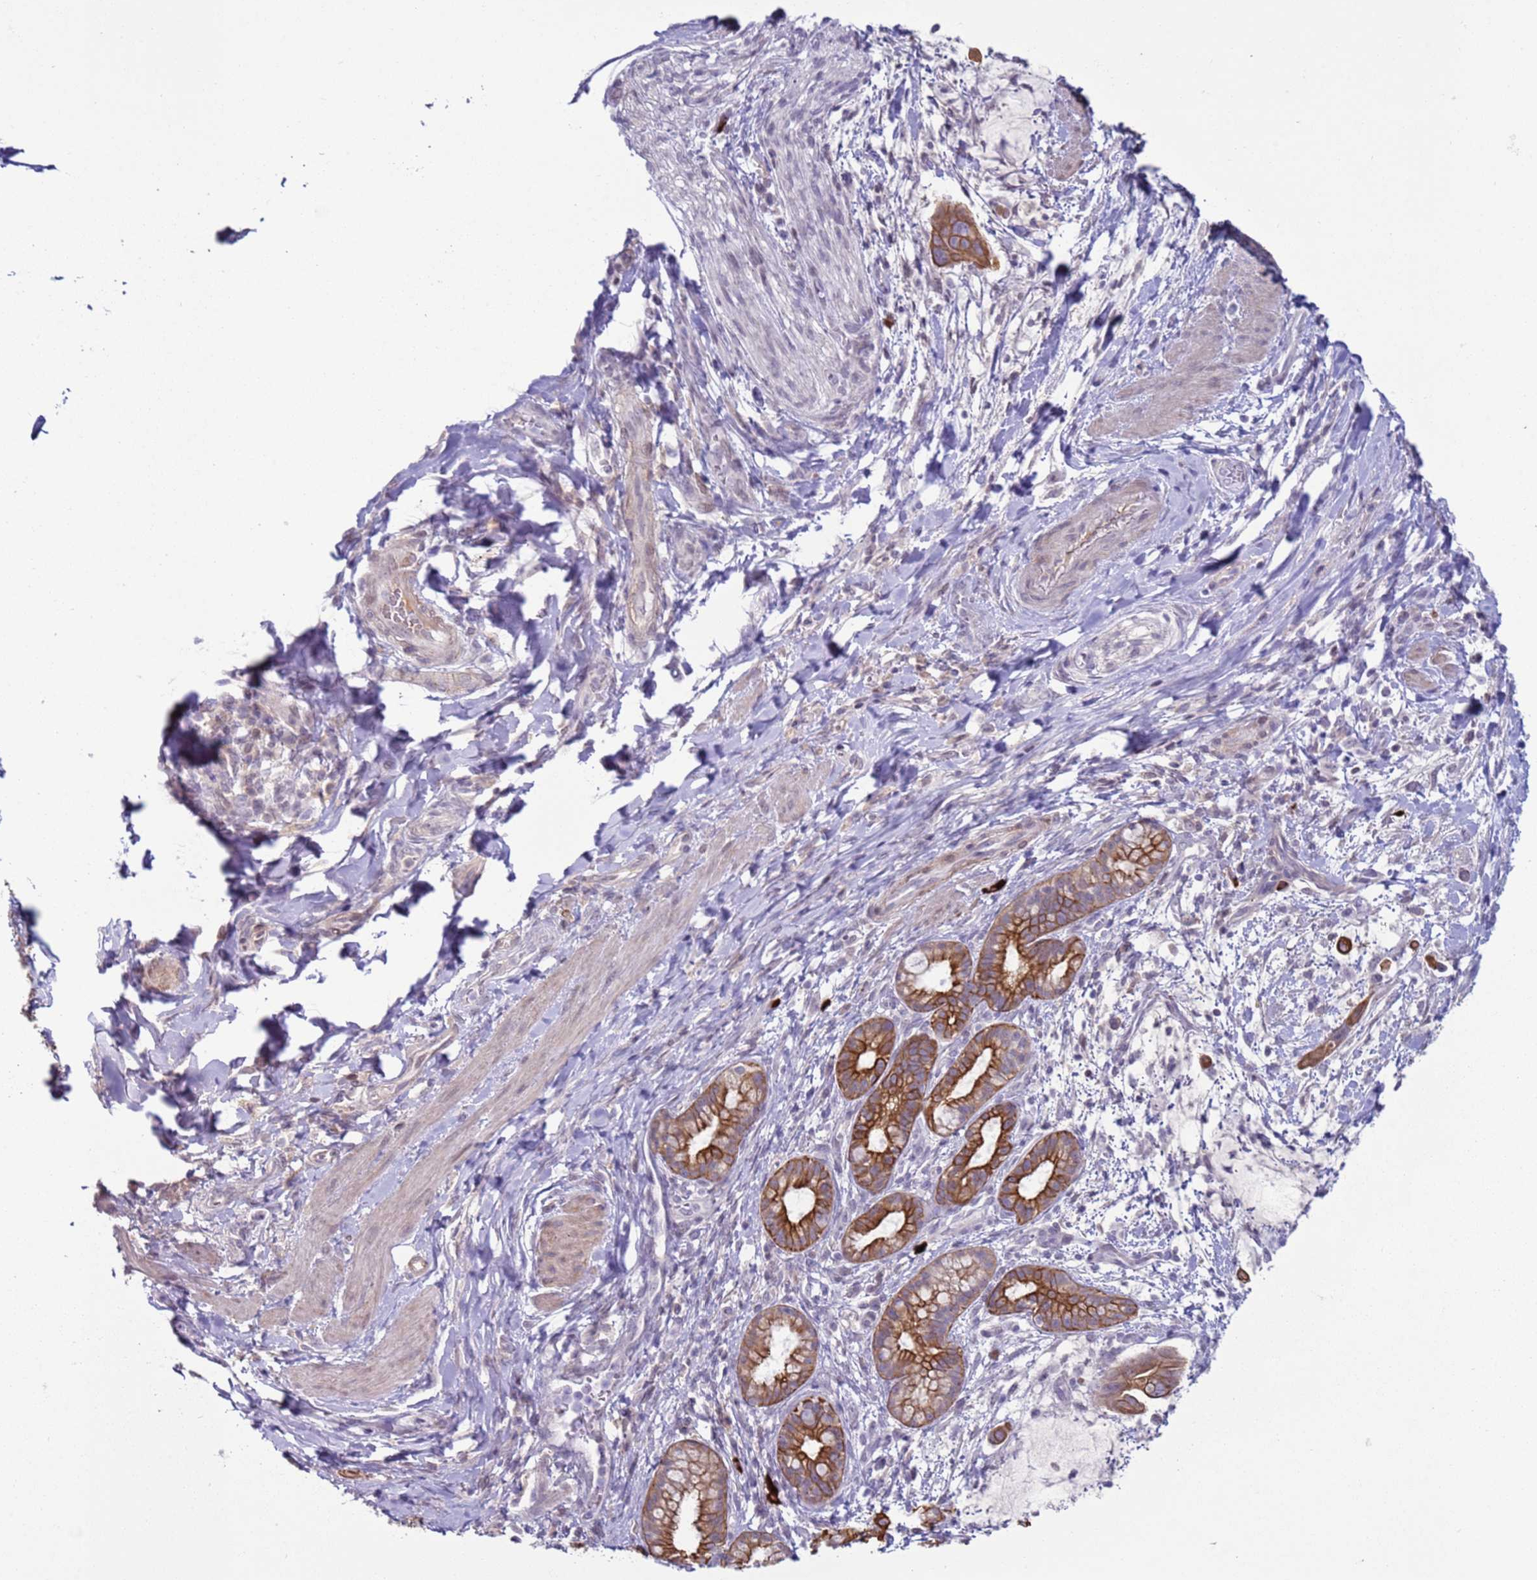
{"staining": {"intensity": "moderate", "quantity": ">75%", "location": "cytoplasmic/membranous"}, "tissue": "pancreatic cancer", "cell_type": "Tumor cells", "image_type": "cancer", "snomed": [{"axis": "morphology", "description": "Adenocarcinoma, NOS"}, {"axis": "topography", "description": "Pancreas"}], "caption": "Immunohistochemistry (IHC) staining of pancreatic cancer (adenocarcinoma), which demonstrates medium levels of moderate cytoplasmic/membranous positivity in approximately >75% of tumor cells indicating moderate cytoplasmic/membranous protein expression. The staining was performed using DAB (brown) for protein detection and nuclei were counterstained in hematoxylin (blue).", "gene": "NPAP1", "patient": {"sex": "male", "age": 48}}